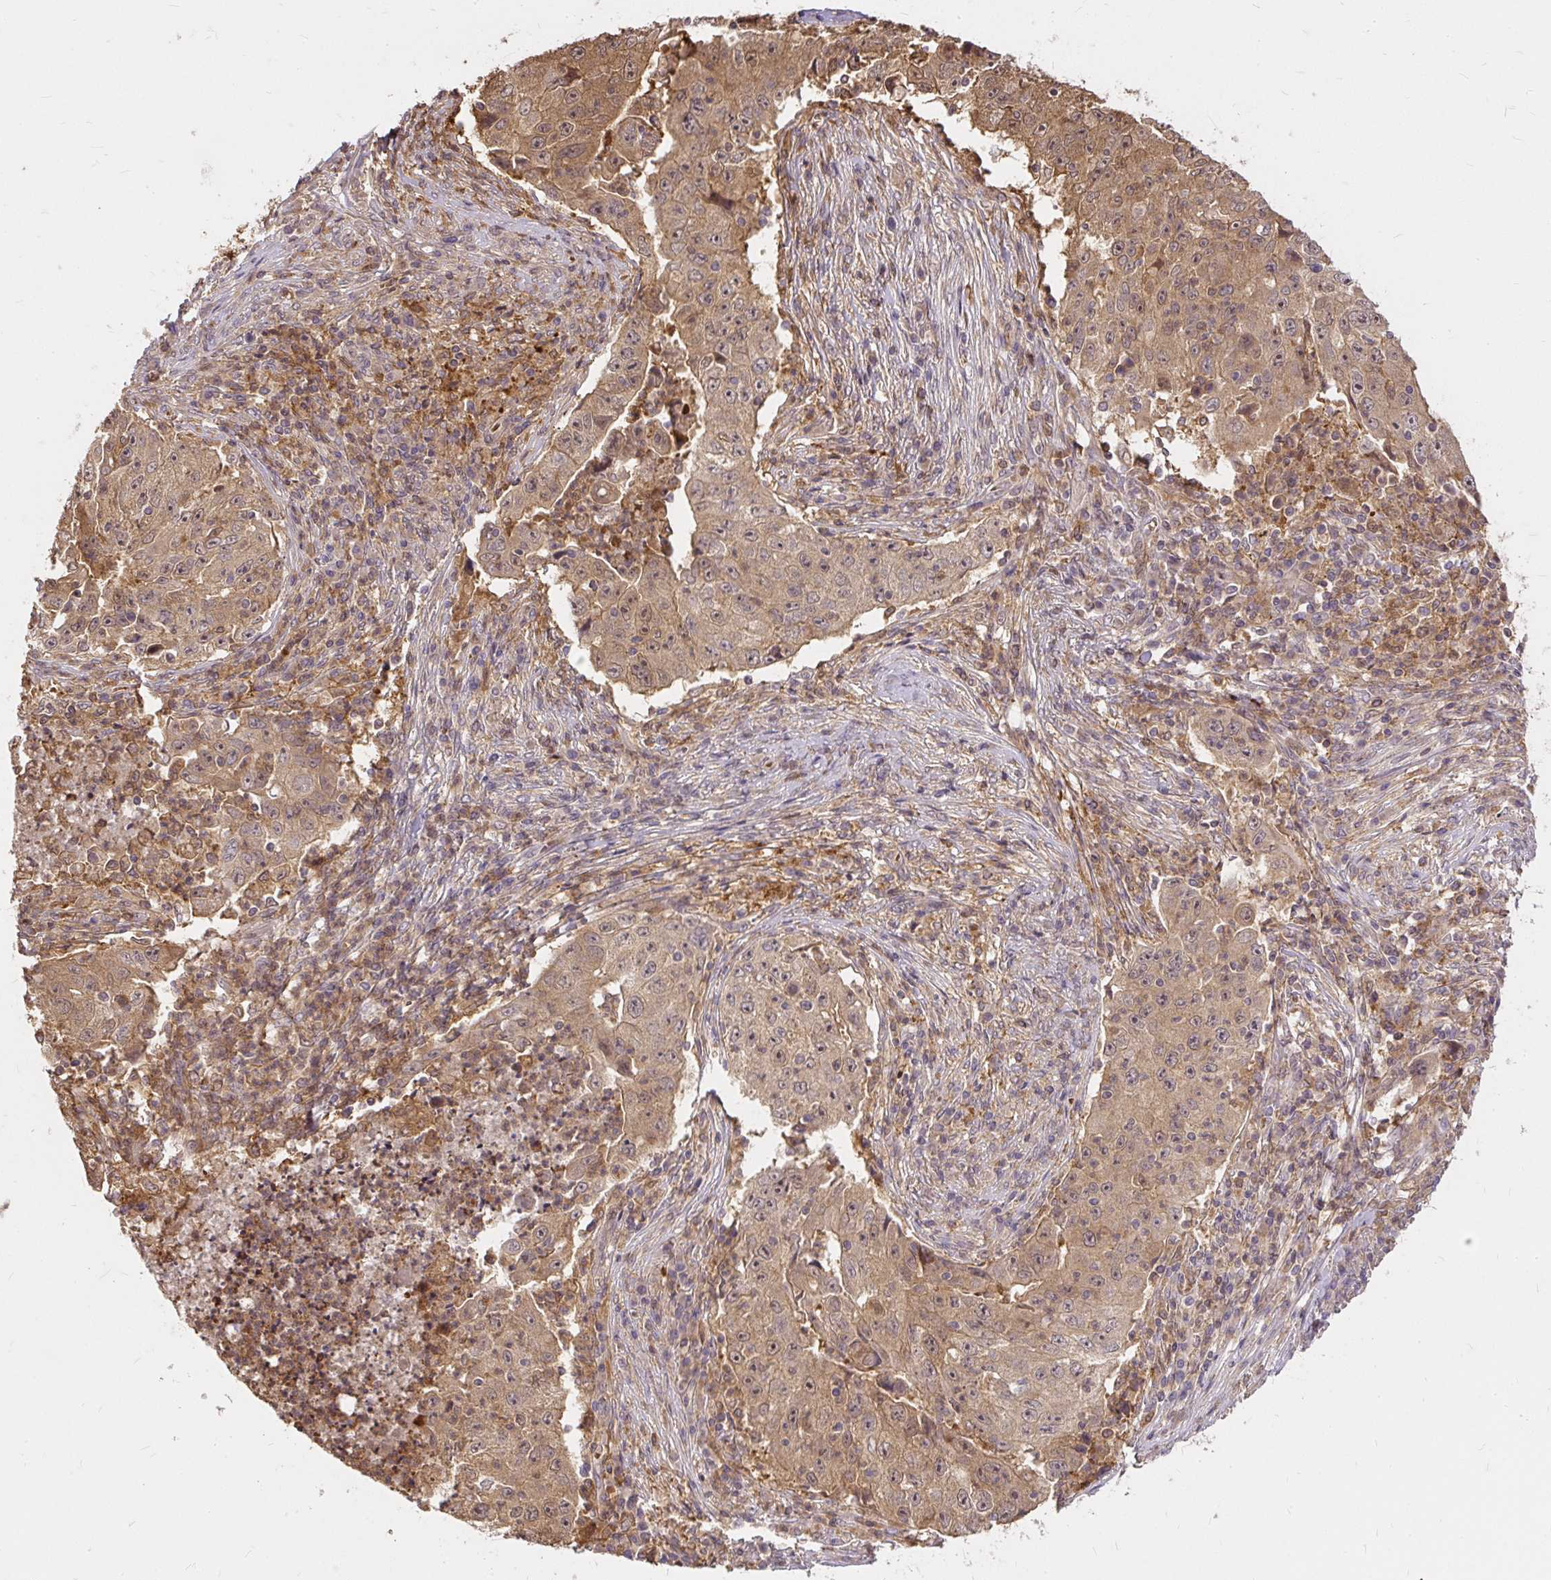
{"staining": {"intensity": "moderate", "quantity": ">75%", "location": "cytoplasmic/membranous"}, "tissue": "lung cancer", "cell_type": "Tumor cells", "image_type": "cancer", "snomed": [{"axis": "morphology", "description": "Squamous cell carcinoma, NOS"}, {"axis": "topography", "description": "Lung"}], "caption": "Squamous cell carcinoma (lung) stained with immunohistochemistry displays moderate cytoplasmic/membranous positivity in about >75% of tumor cells.", "gene": "AP5S1", "patient": {"sex": "male", "age": 64}}